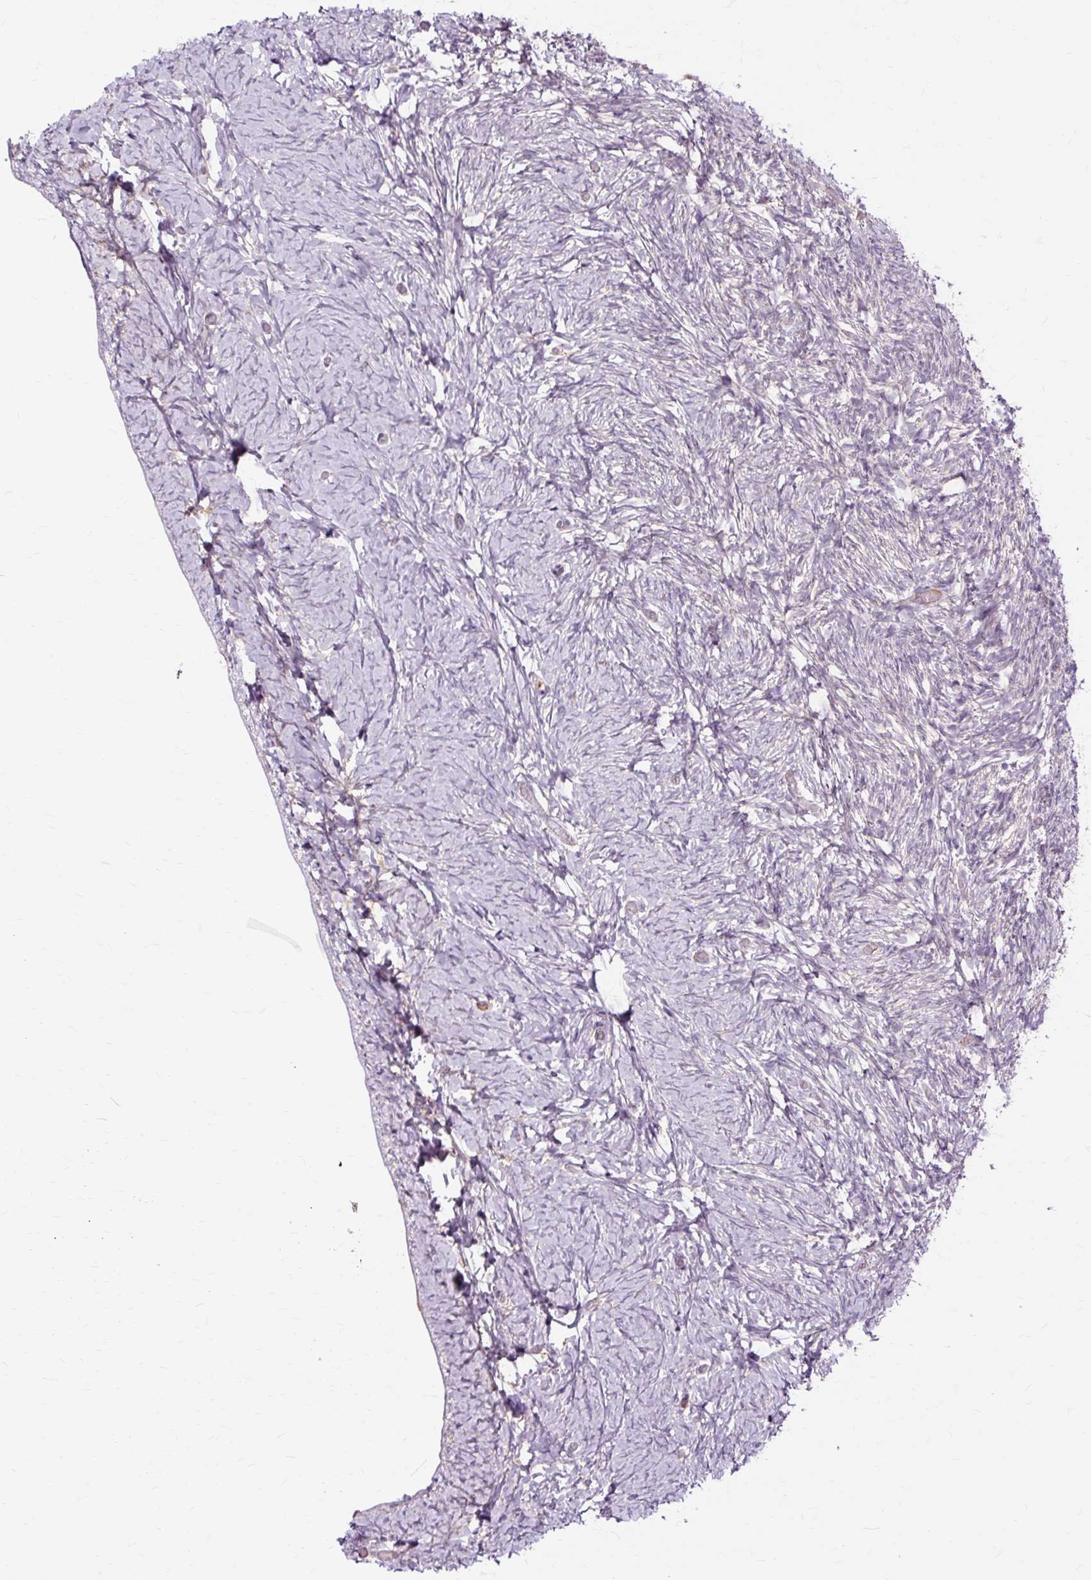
{"staining": {"intensity": "moderate", "quantity": ">75%", "location": "cytoplasmic/membranous"}, "tissue": "ovary", "cell_type": "Follicle cells", "image_type": "normal", "snomed": [{"axis": "morphology", "description": "Normal tissue, NOS"}, {"axis": "topography", "description": "Ovary"}], "caption": "This photomicrograph exhibits IHC staining of unremarkable ovary, with medium moderate cytoplasmic/membranous positivity in about >75% of follicle cells.", "gene": "PDZD2", "patient": {"sex": "female", "age": 39}}